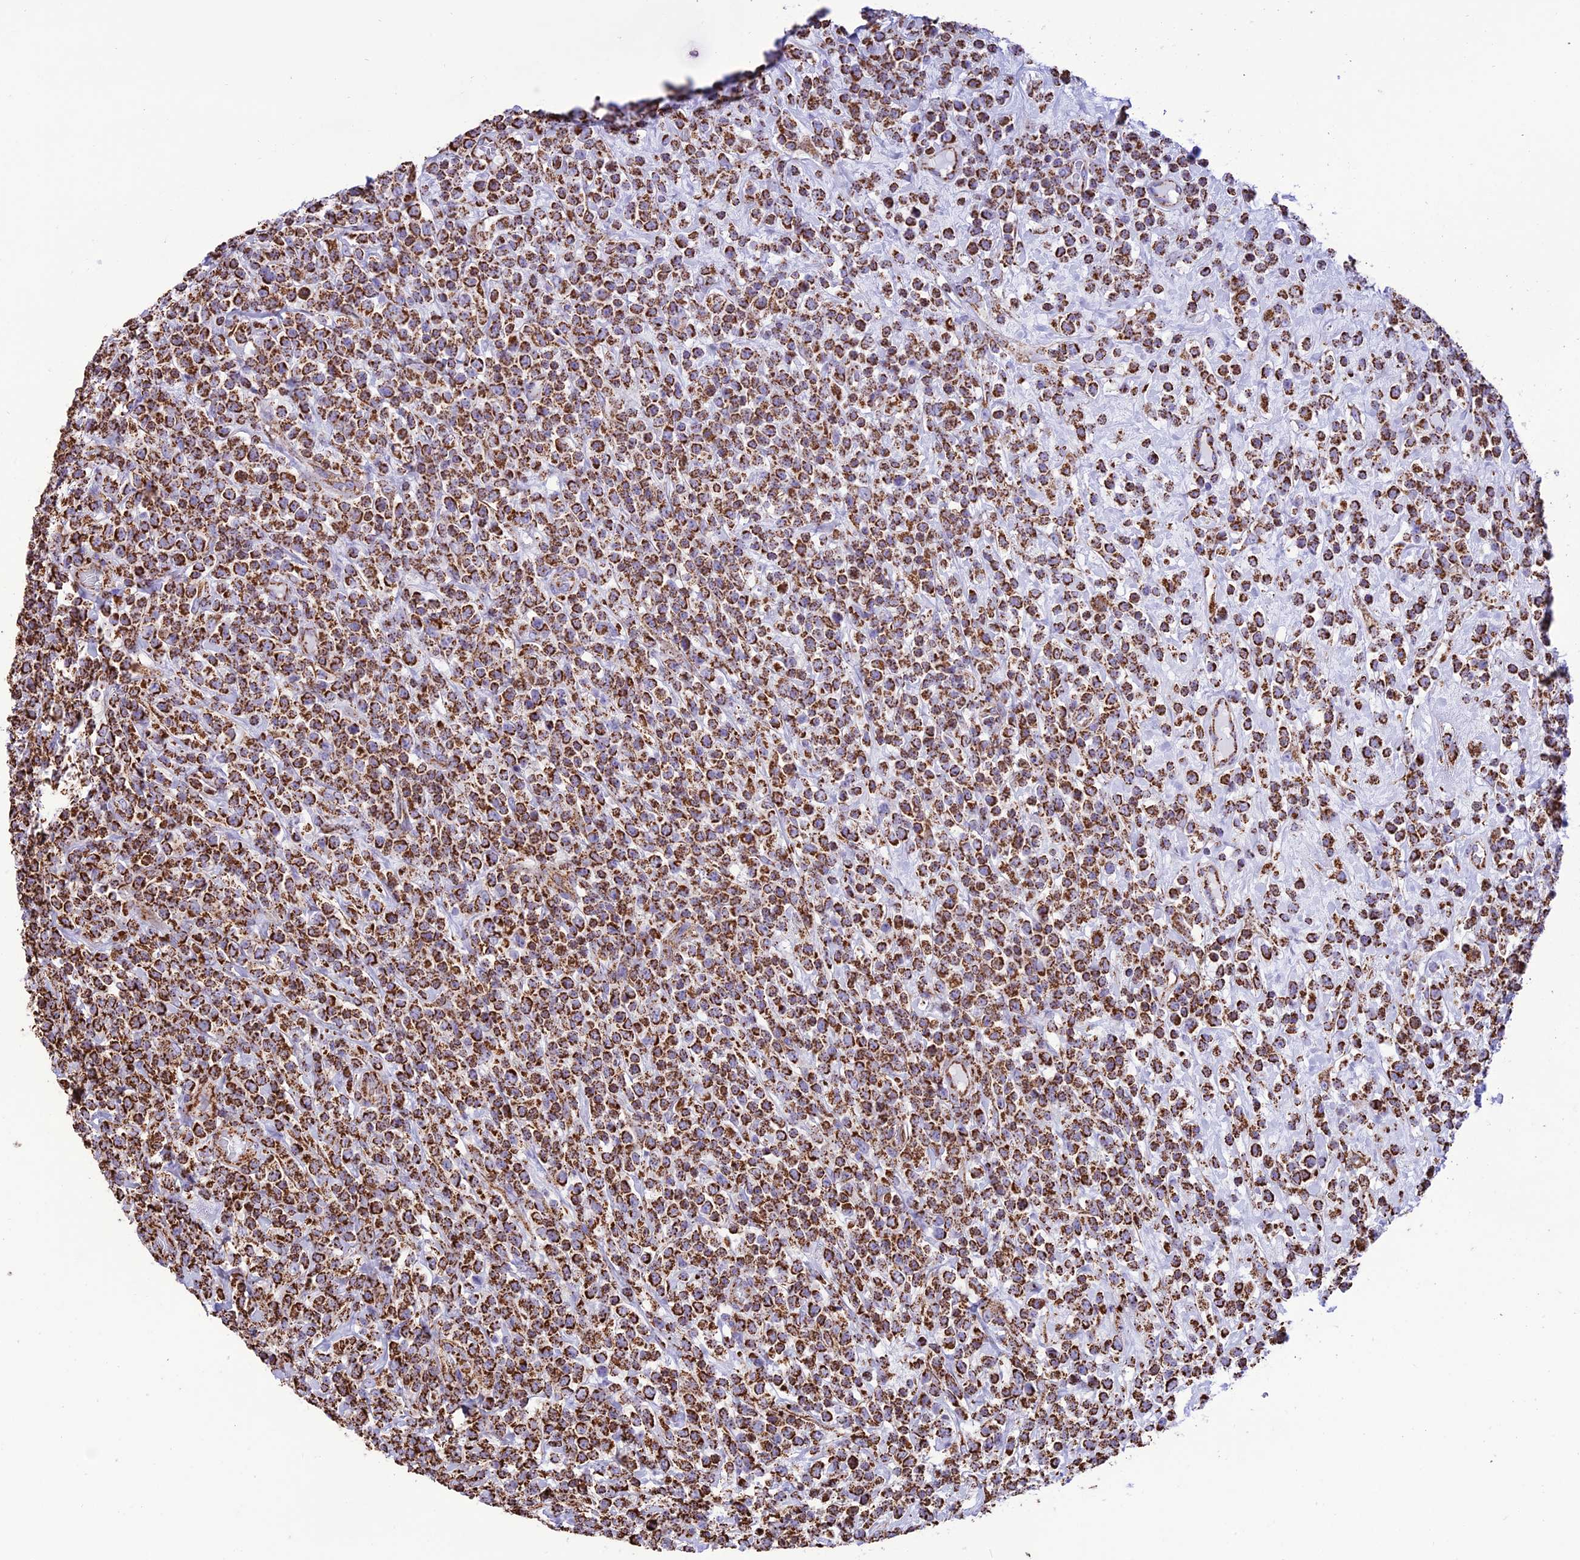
{"staining": {"intensity": "strong", "quantity": ">75%", "location": "cytoplasmic/membranous"}, "tissue": "lymphoma", "cell_type": "Tumor cells", "image_type": "cancer", "snomed": [{"axis": "morphology", "description": "Malignant lymphoma, non-Hodgkin's type, High grade"}, {"axis": "topography", "description": "Colon"}], "caption": "Protein staining of high-grade malignant lymphoma, non-Hodgkin's type tissue exhibits strong cytoplasmic/membranous staining in approximately >75% of tumor cells.", "gene": "NDUFAF1", "patient": {"sex": "female", "age": 53}}